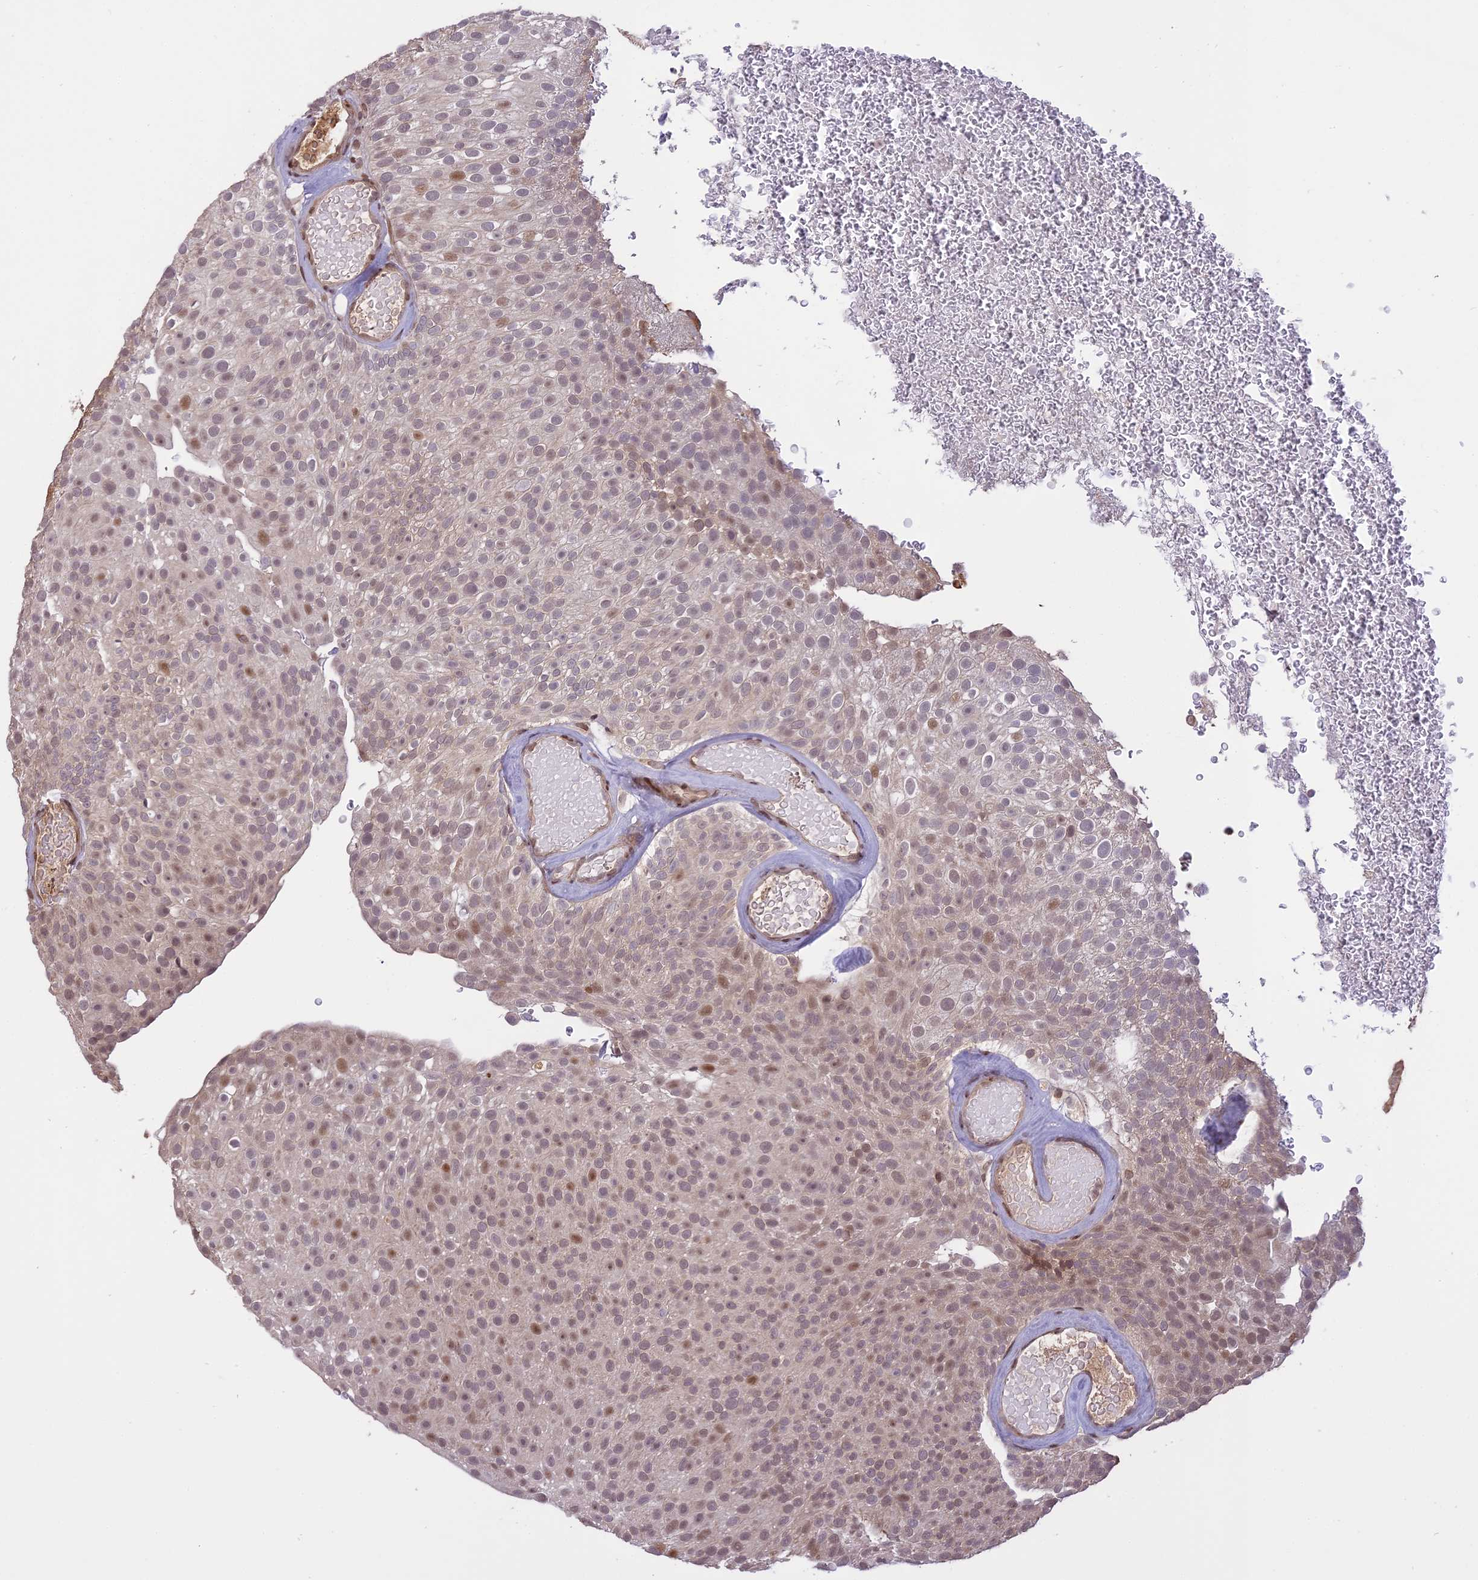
{"staining": {"intensity": "moderate", "quantity": "<25%", "location": "nuclear"}, "tissue": "urothelial cancer", "cell_type": "Tumor cells", "image_type": "cancer", "snomed": [{"axis": "morphology", "description": "Urothelial carcinoma, Low grade"}, {"axis": "topography", "description": "Urinary bladder"}], "caption": "Human urothelial carcinoma (low-grade) stained with a brown dye reveals moderate nuclear positive expression in approximately <25% of tumor cells.", "gene": "PRELID2", "patient": {"sex": "male", "age": 78}}